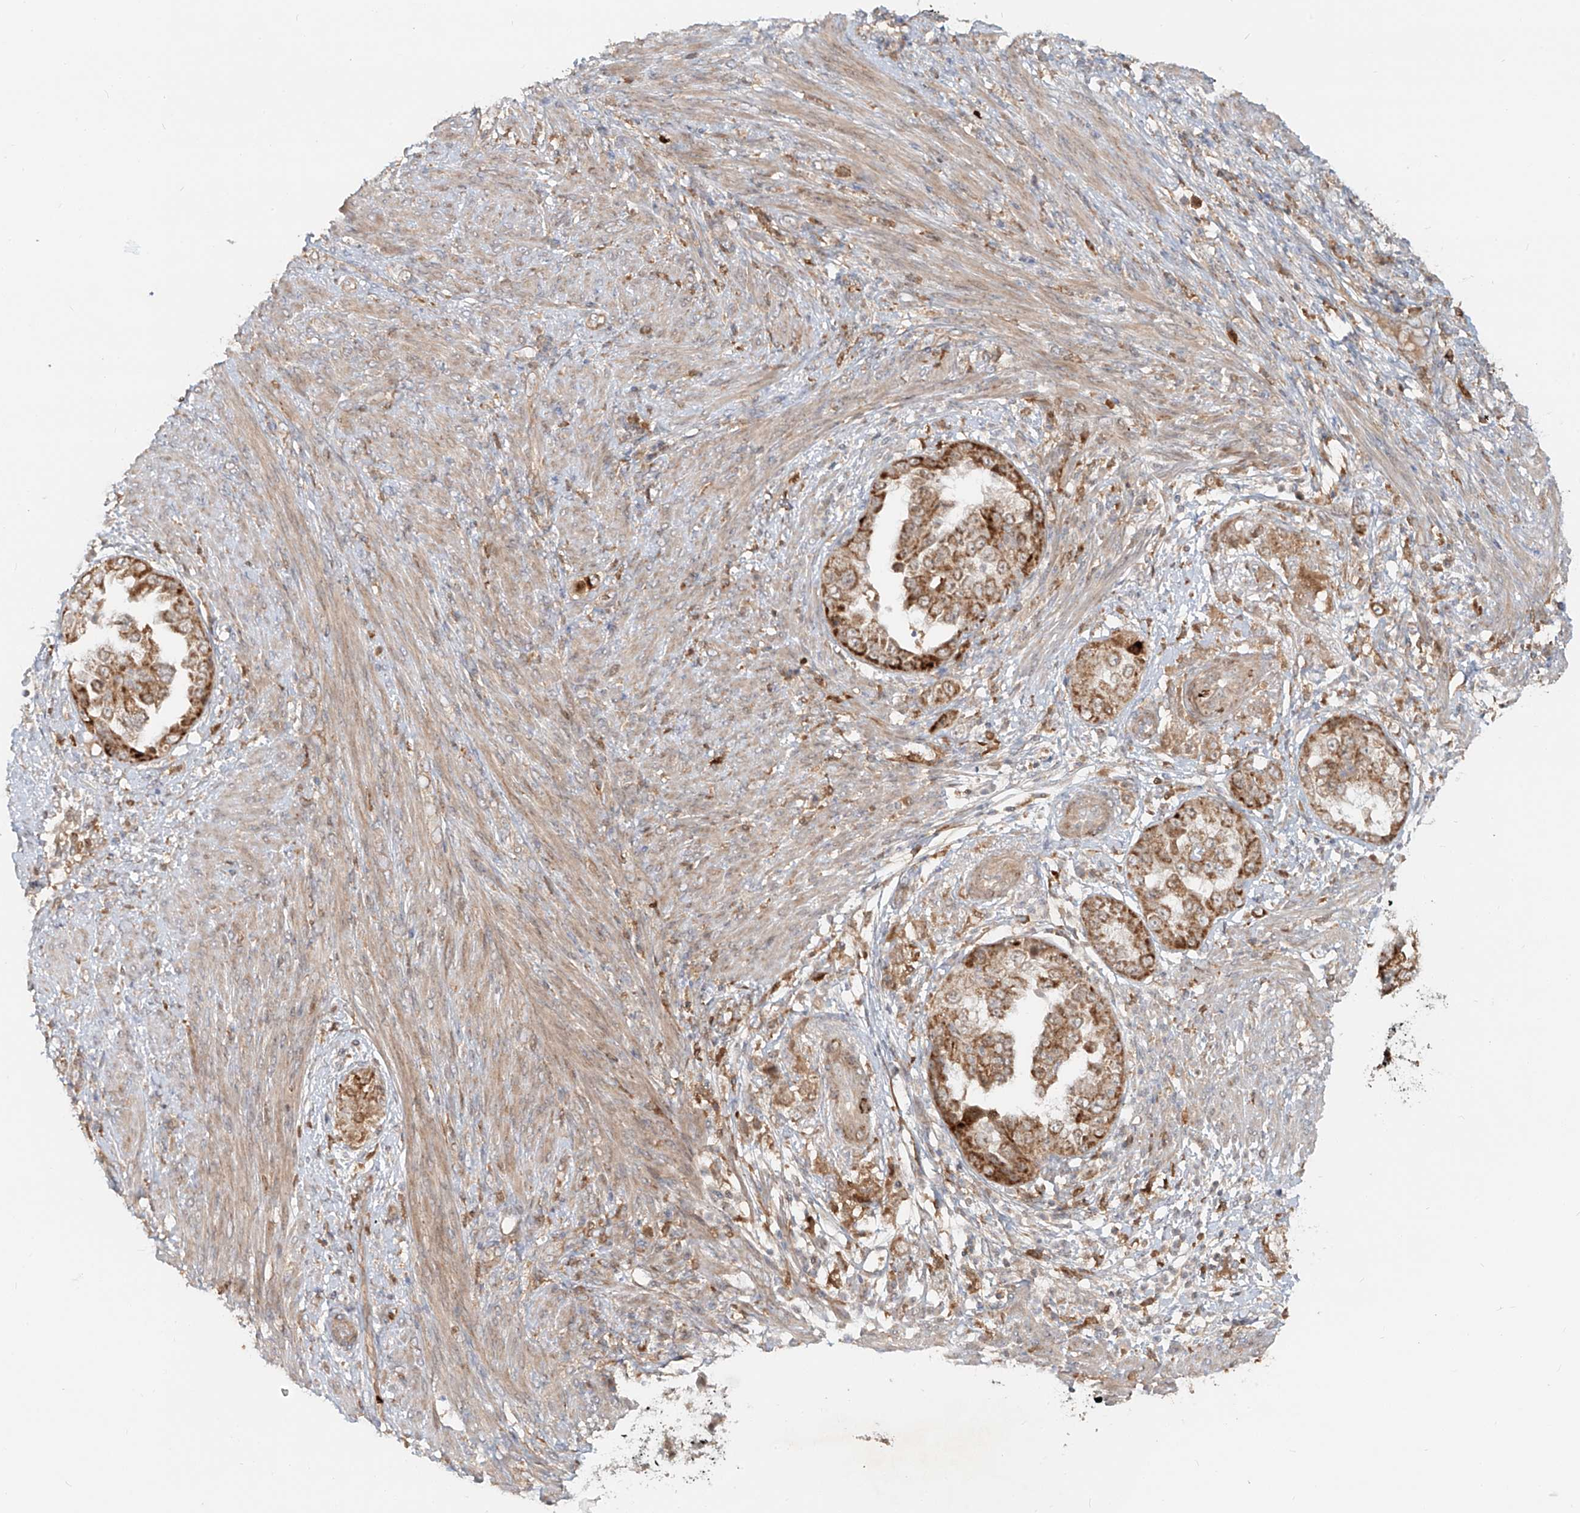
{"staining": {"intensity": "strong", "quantity": "25%-75%", "location": "cytoplasmic/membranous"}, "tissue": "endometrial cancer", "cell_type": "Tumor cells", "image_type": "cancer", "snomed": [{"axis": "morphology", "description": "Adenocarcinoma, NOS"}, {"axis": "topography", "description": "Endometrium"}], "caption": "The immunohistochemical stain highlights strong cytoplasmic/membranous positivity in tumor cells of endometrial cancer tissue.", "gene": "FGD2", "patient": {"sex": "female", "age": 85}}